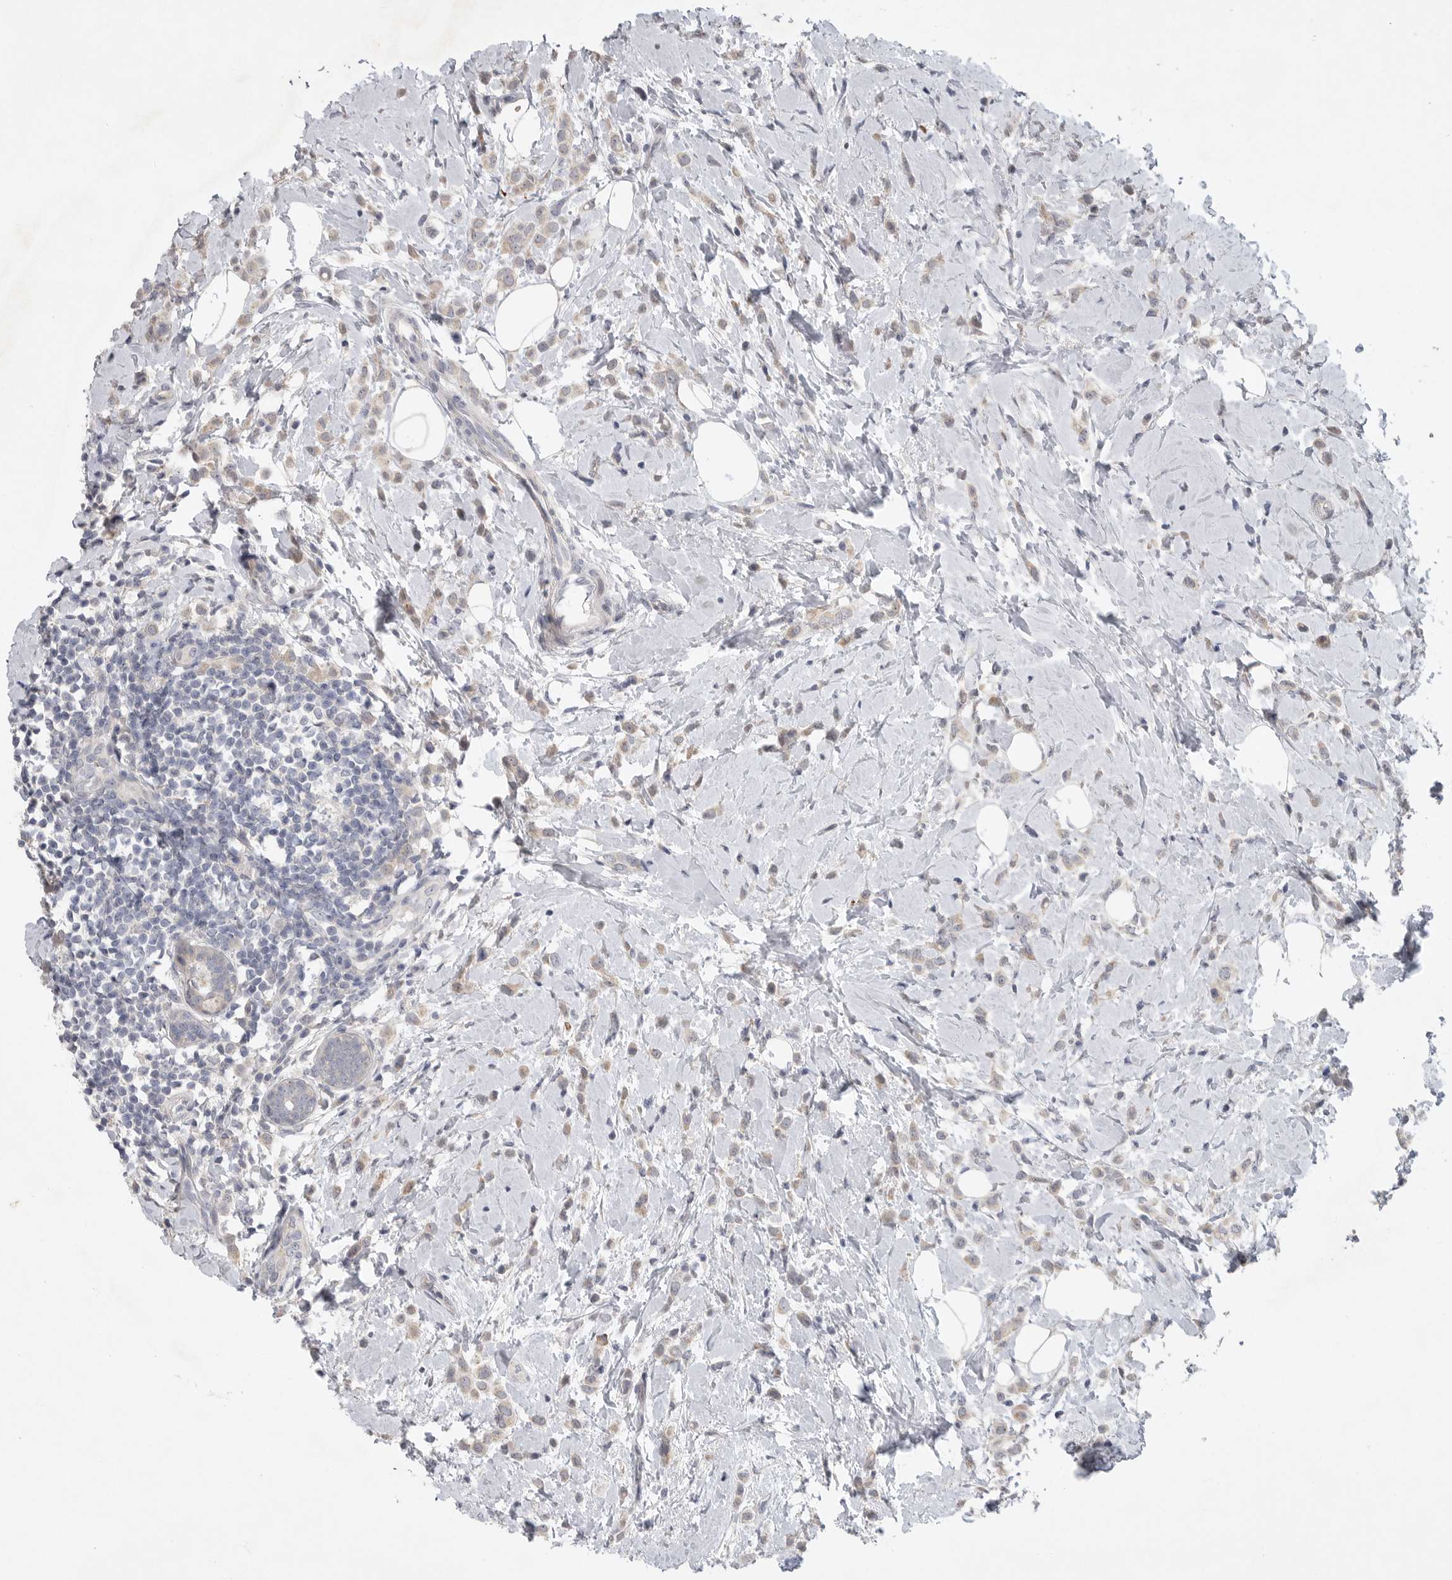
{"staining": {"intensity": "weak", "quantity": "25%-75%", "location": "cytoplasmic/membranous"}, "tissue": "breast cancer", "cell_type": "Tumor cells", "image_type": "cancer", "snomed": [{"axis": "morphology", "description": "Lobular carcinoma"}, {"axis": "topography", "description": "Breast"}], "caption": "The immunohistochemical stain labels weak cytoplasmic/membranous staining in tumor cells of breast cancer tissue.", "gene": "FBXO43", "patient": {"sex": "female", "age": 47}}